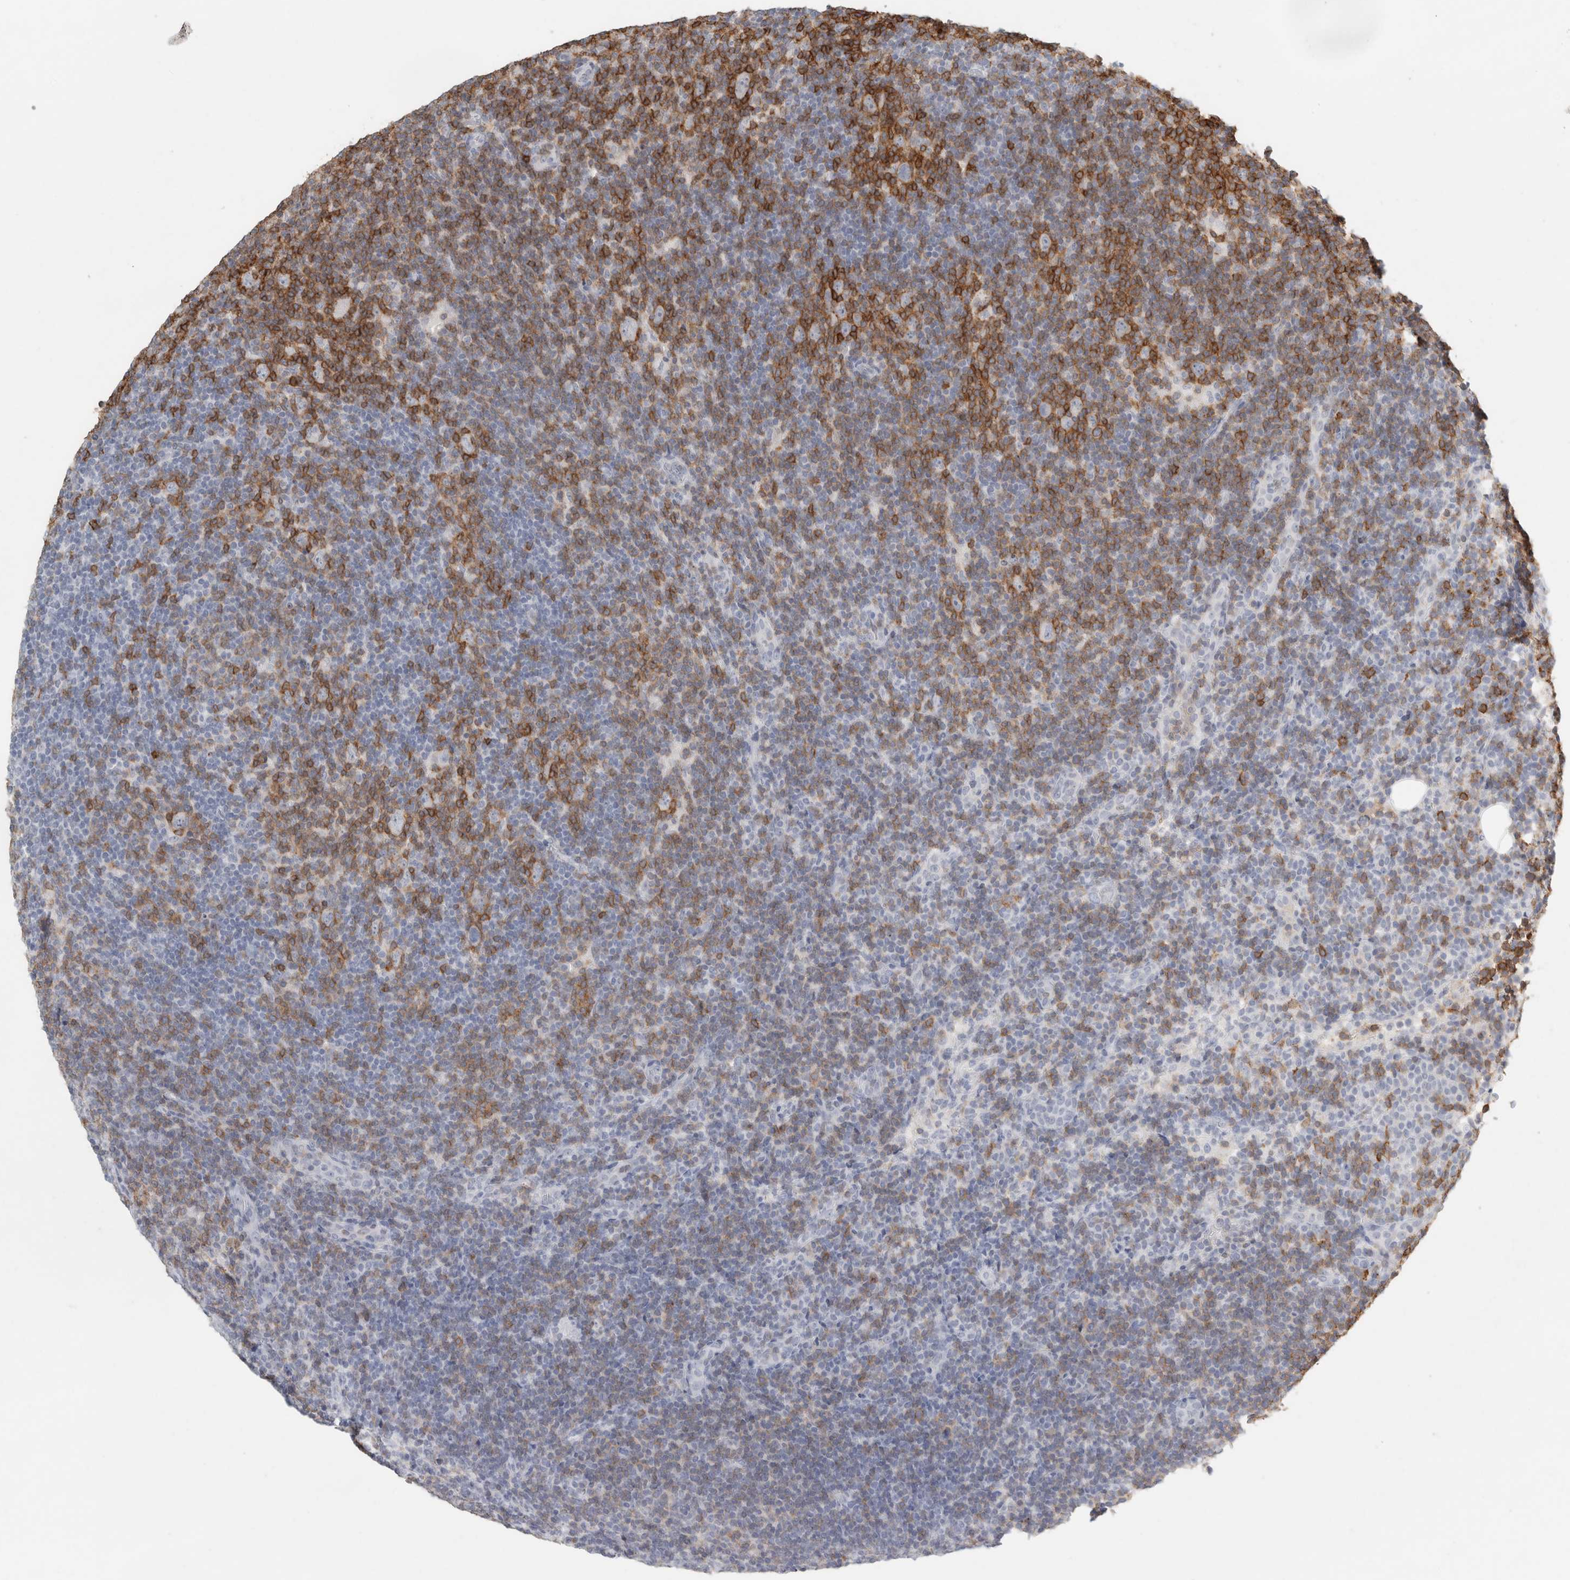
{"staining": {"intensity": "negative", "quantity": "none", "location": "none"}, "tissue": "lymphoma", "cell_type": "Tumor cells", "image_type": "cancer", "snomed": [{"axis": "morphology", "description": "Hodgkin's disease, NOS"}, {"axis": "topography", "description": "Lymph node"}], "caption": "Hodgkin's disease was stained to show a protein in brown. There is no significant positivity in tumor cells.", "gene": "TRAT1", "patient": {"sex": "female", "age": 57}}